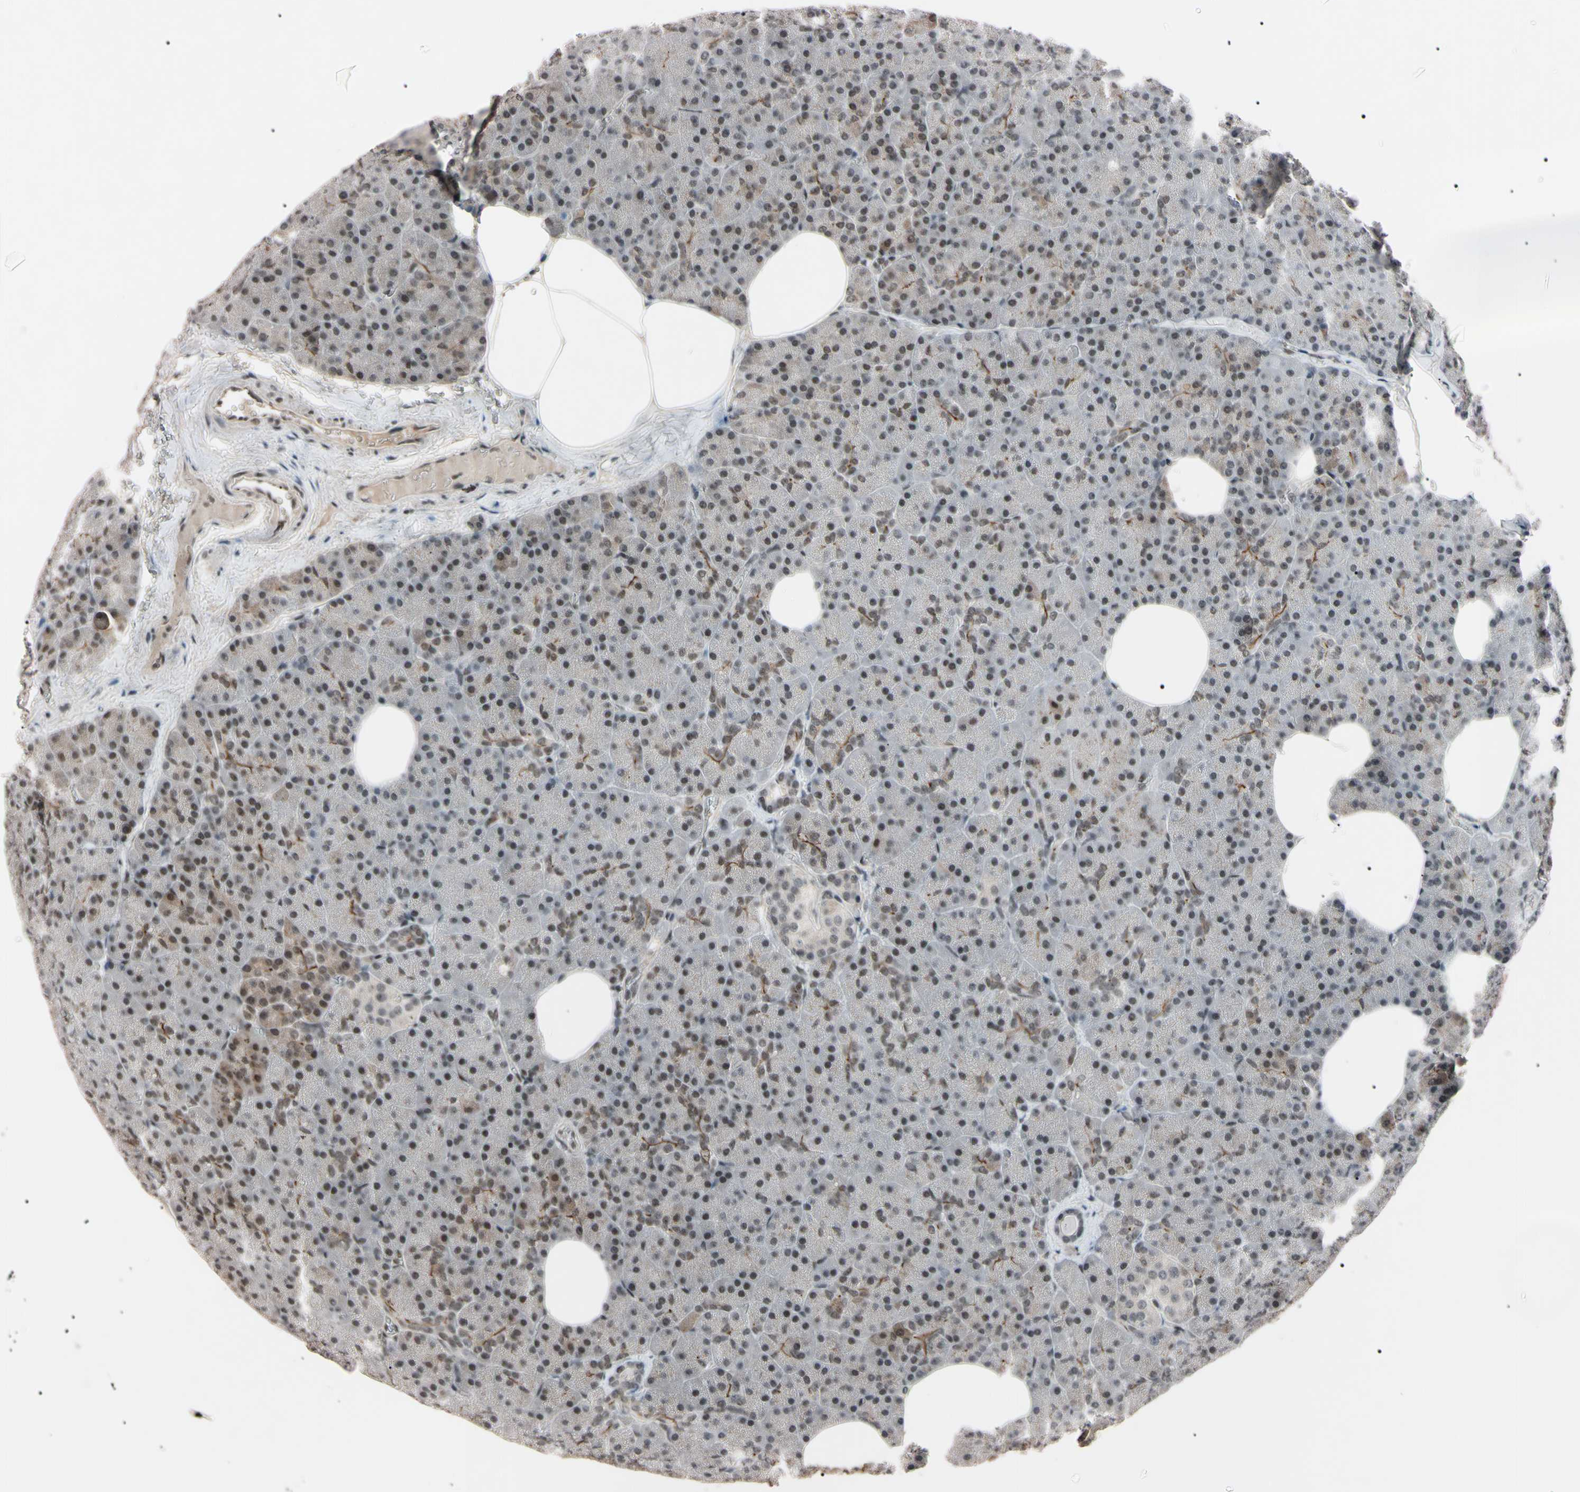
{"staining": {"intensity": "moderate", "quantity": "25%-75%", "location": "nuclear"}, "tissue": "pancreas", "cell_type": "Exocrine glandular cells", "image_type": "normal", "snomed": [{"axis": "morphology", "description": "Normal tissue, NOS"}, {"axis": "topography", "description": "Pancreas"}], "caption": "Unremarkable pancreas displays moderate nuclear expression in approximately 25%-75% of exocrine glandular cells, visualized by immunohistochemistry. (brown staining indicates protein expression, while blue staining denotes nuclei).", "gene": "YY1", "patient": {"sex": "female", "age": 35}}